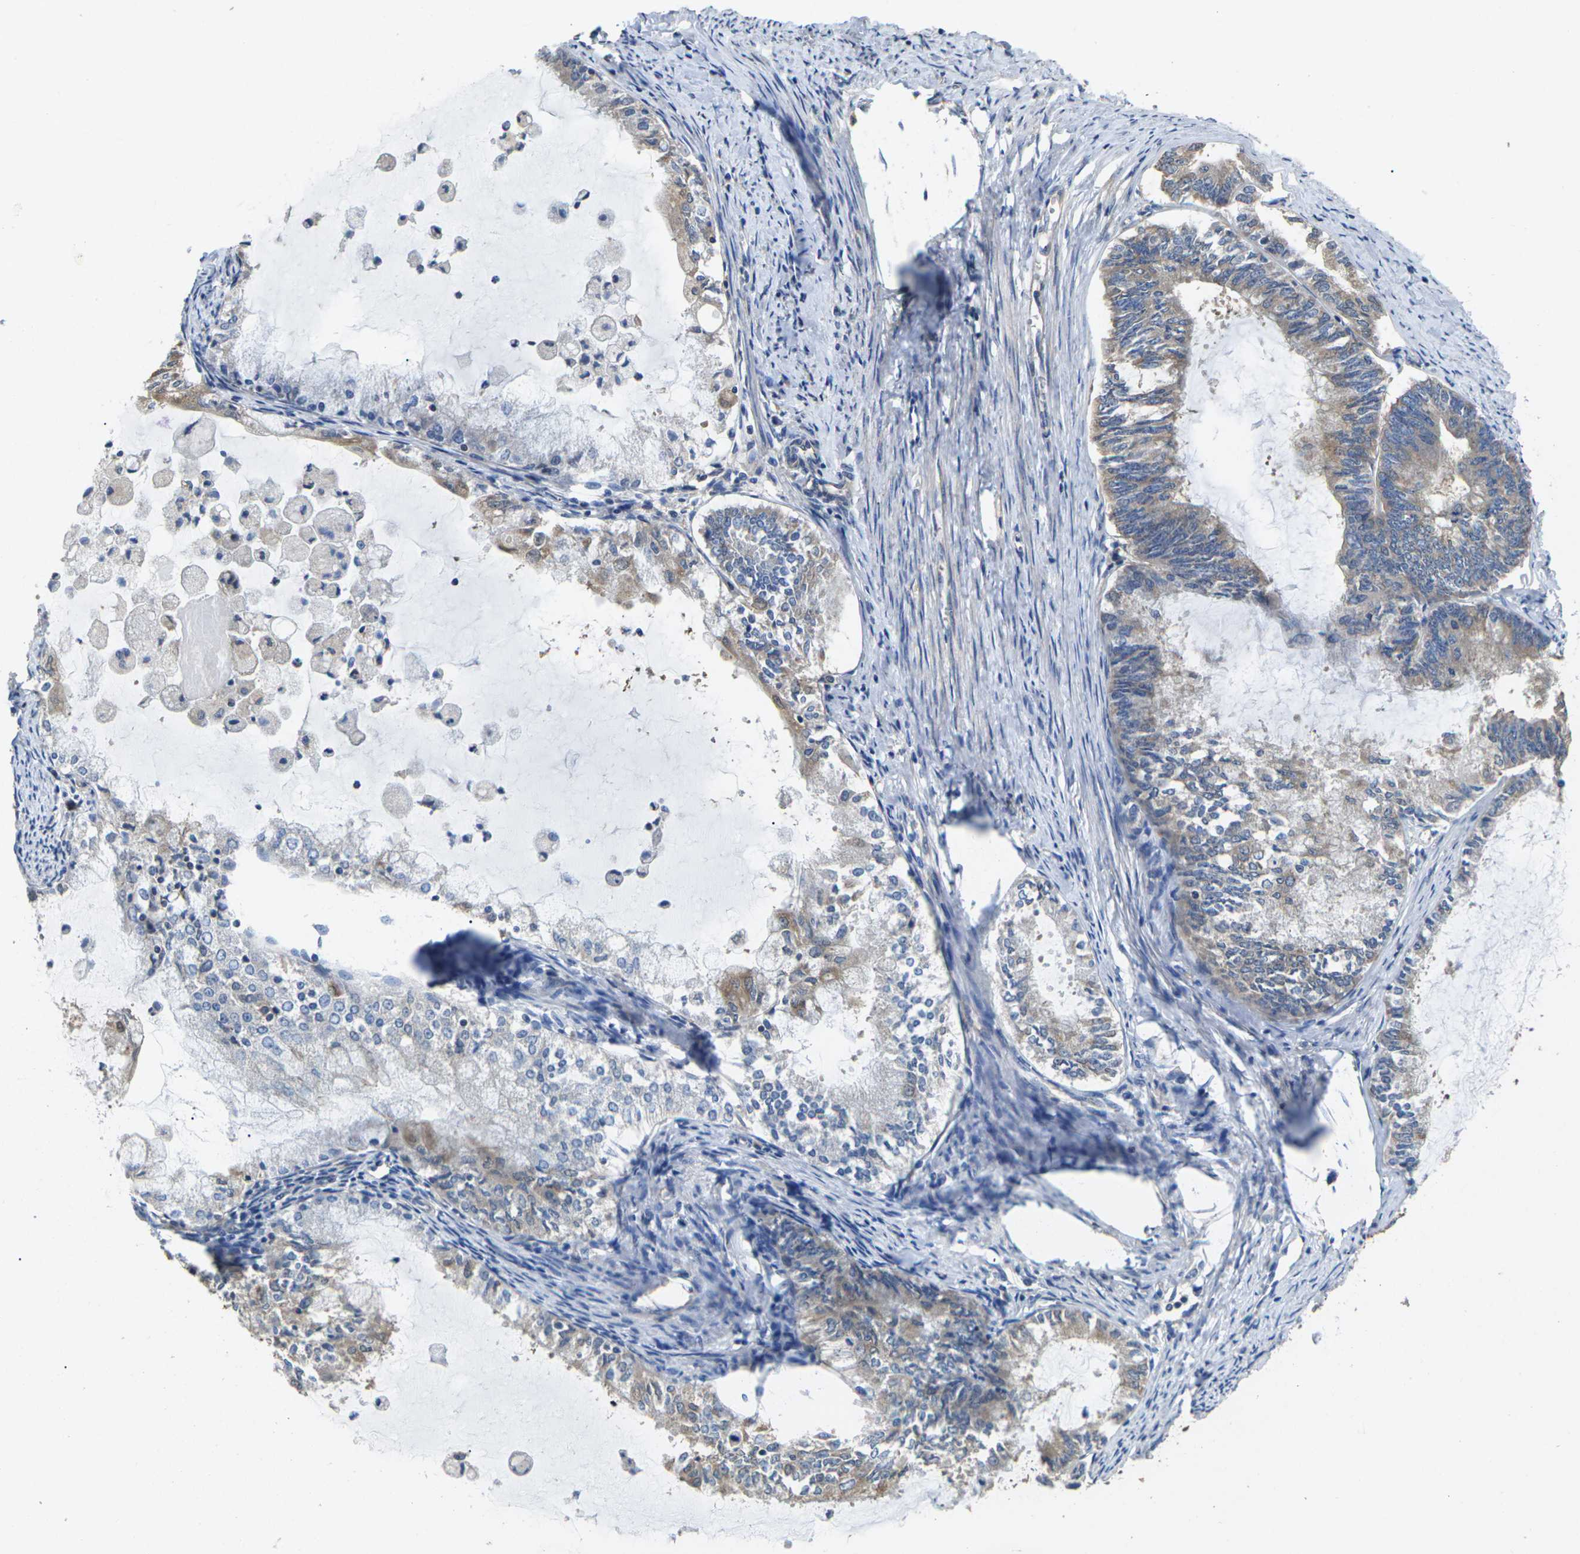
{"staining": {"intensity": "weak", "quantity": "25%-75%", "location": "cytoplasmic/membranous"}, "tissue": "endometrial cancer", "cell_type": "Tumor cells", "image_type": "cancer", "snomed": [{"axis": "morphology", "description": "Adenocarcinoma, NOS"}, {"axis": "topography", "description": "Endometrium"}], "caption": "This is an image of immunohistochemistry staining of endometrial cancer, which shows weak positivity in the cytoplasmic/membranous of tumor cells.", "gene": "TMCC2", "patient": {"sex": "female", "age": 86}}